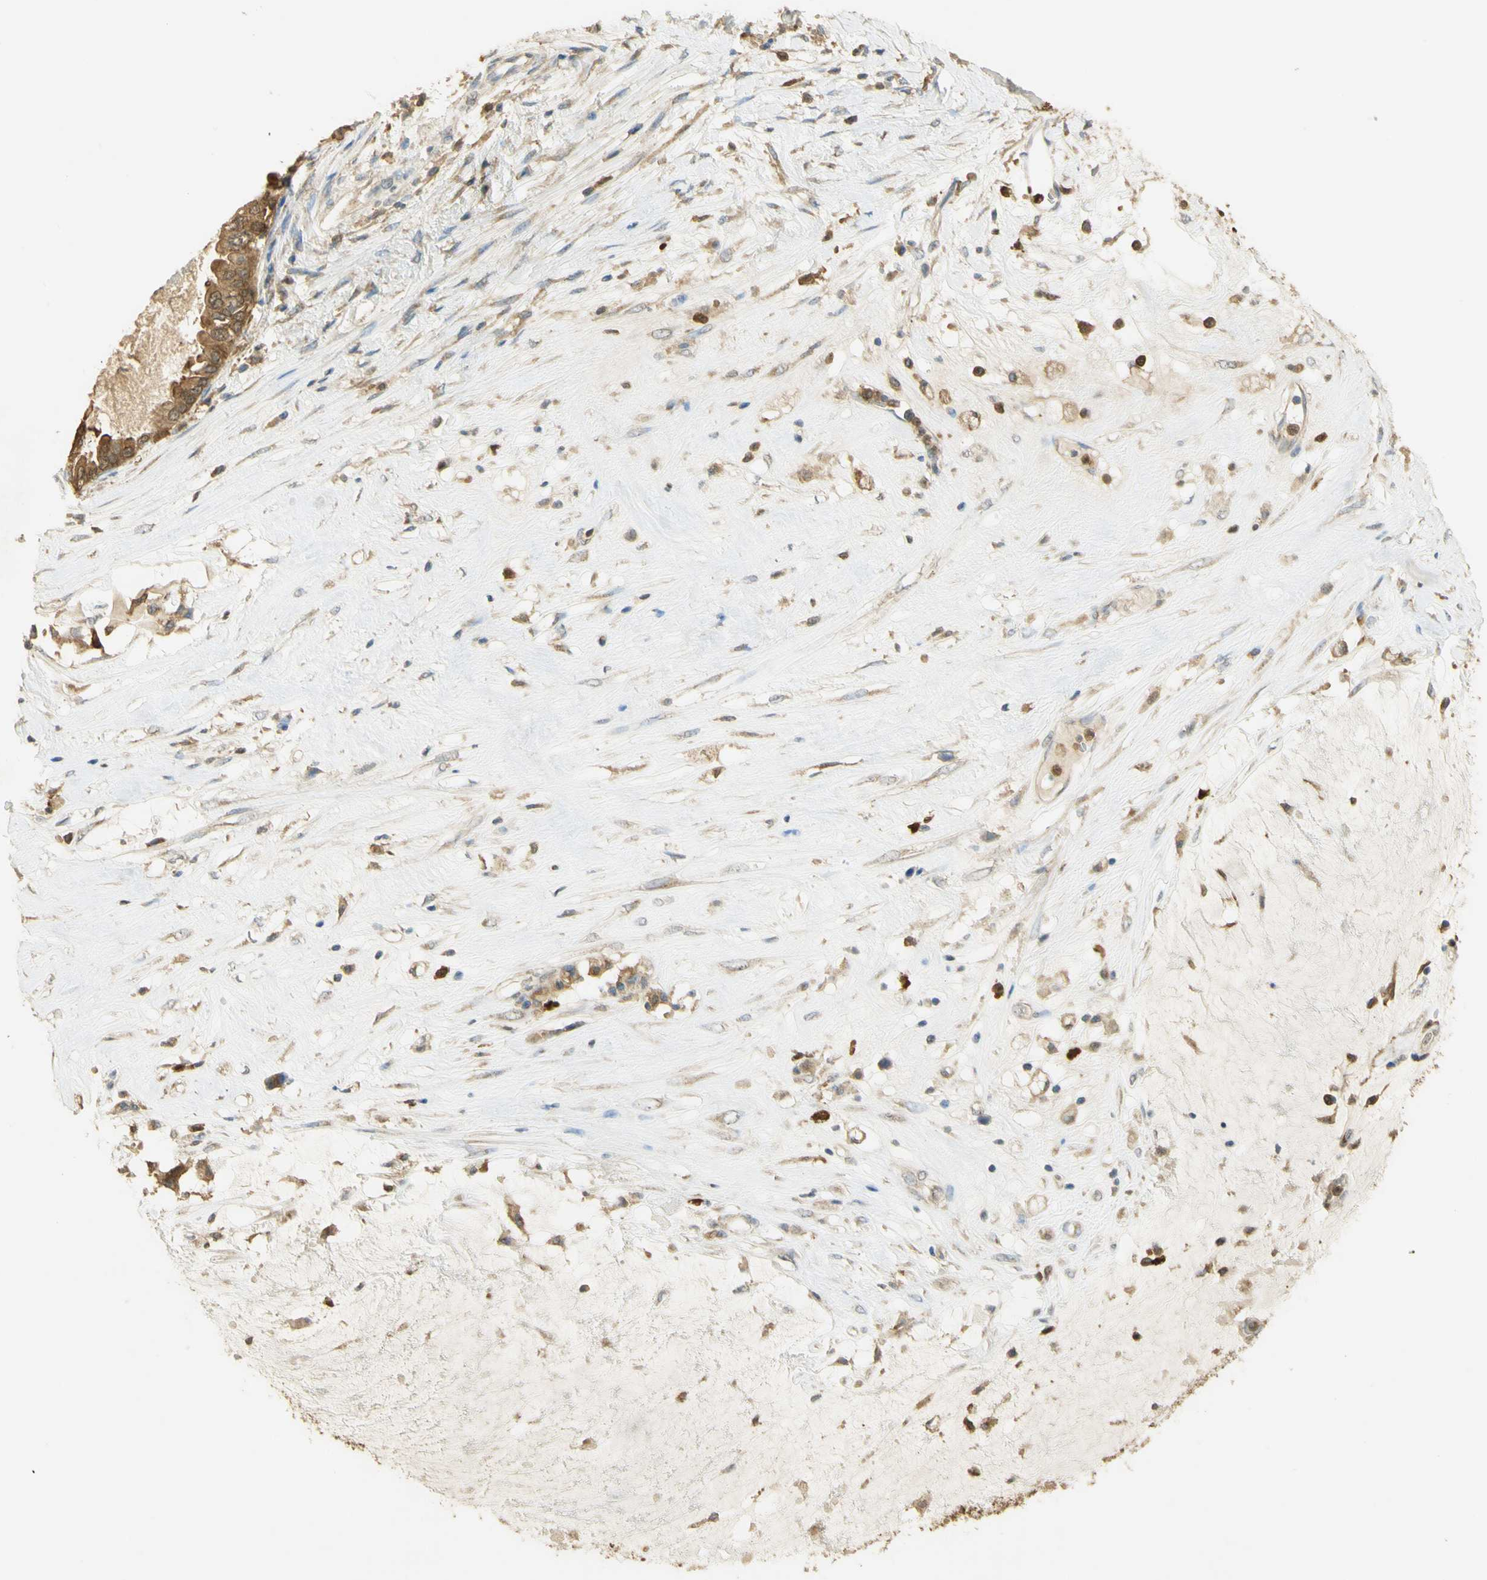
{"staining": {"intensity": "moderate", "quantity": ">75%", "location": "cytoplasmic/membranous,nuclear"}, "tissue": "ovarian cancer", "cell_type": "Tumor cells", "image_type": "cancer", "snomed": [{"axis": "morphology", "description": "Cystadenocarcinoma, mucinous, NOS"}, {"axis": "topography", "description": "Ovary"}], "caption": "High-magnification brightfield microscopy of ovarian cancer stained with DAB (3,3'-diaminobenzidine) (brown) and counterstained with hematoxylin (blue). tumor cells exhibit moderate cytoplasmic/membranous and nuclear positivity is appreciated in about>75% of cells.", "gene": "PAK1", "patient": {"sex": "female", "age": 80}}